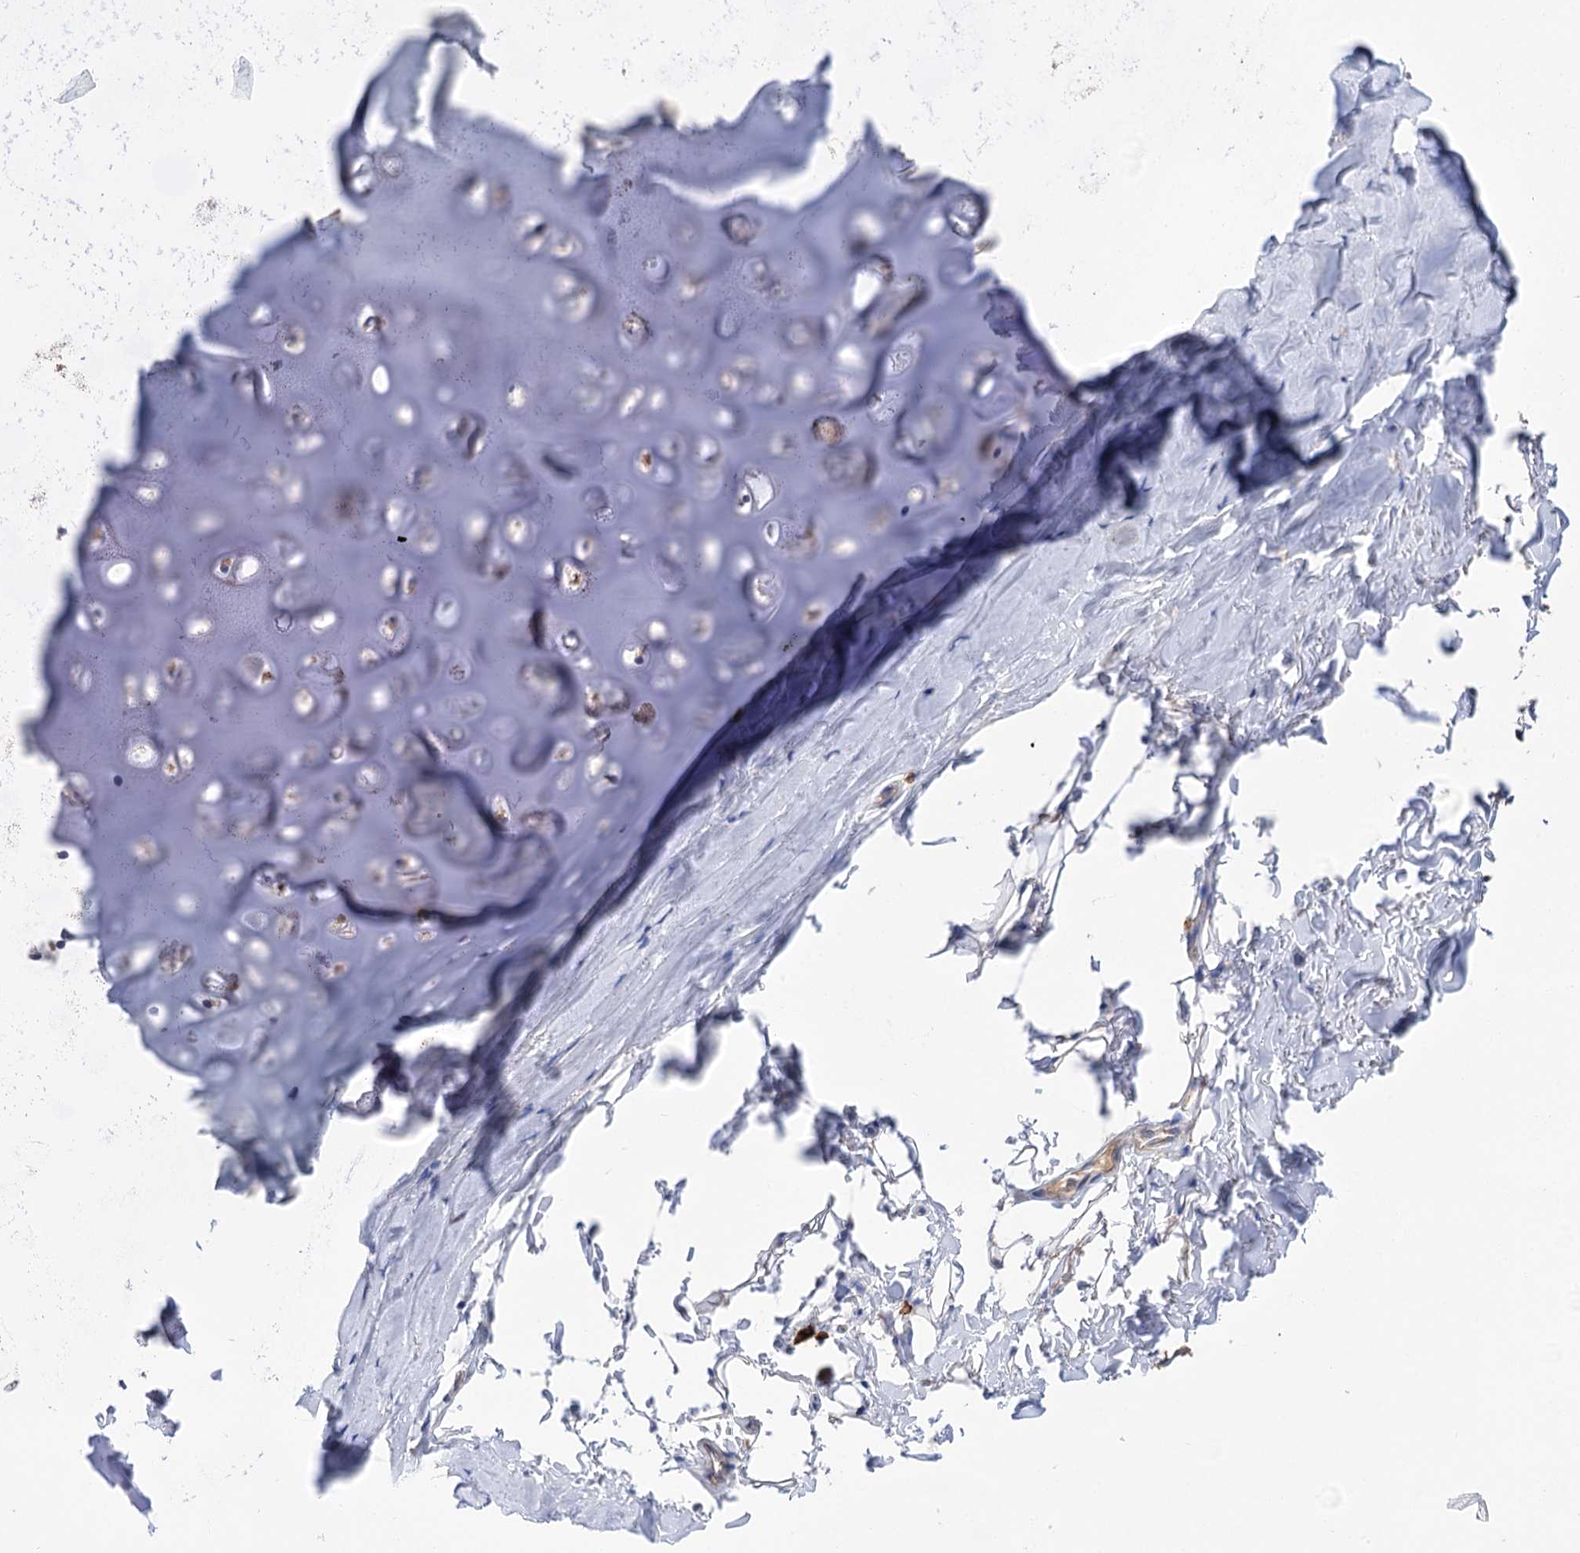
{"staining": {"intensity": "negative", "quantity": "none", "location": "none"}, "tissue": "adipose tissue", "cell_type": "Adipocytes", "image_type": "normal", "snomed": [{"axis": "morphology", "description": "Normal tissue, NOS"}, {"axis": "topography", "description": "Lymph node"}, {"axis": "topography", "description": "Bronchus"}], "caption": "High magnification brightfield microscopy of benign adipose tissue stained with DAB (3,3'-diaminobenzidine) (brown) and counterstained with hematoxylin (blue): adipocytes show no significant positivity. Nuclei are stained in blue.", "gene": "BBS4", "patient": {"sex": "male", "age": 63}}